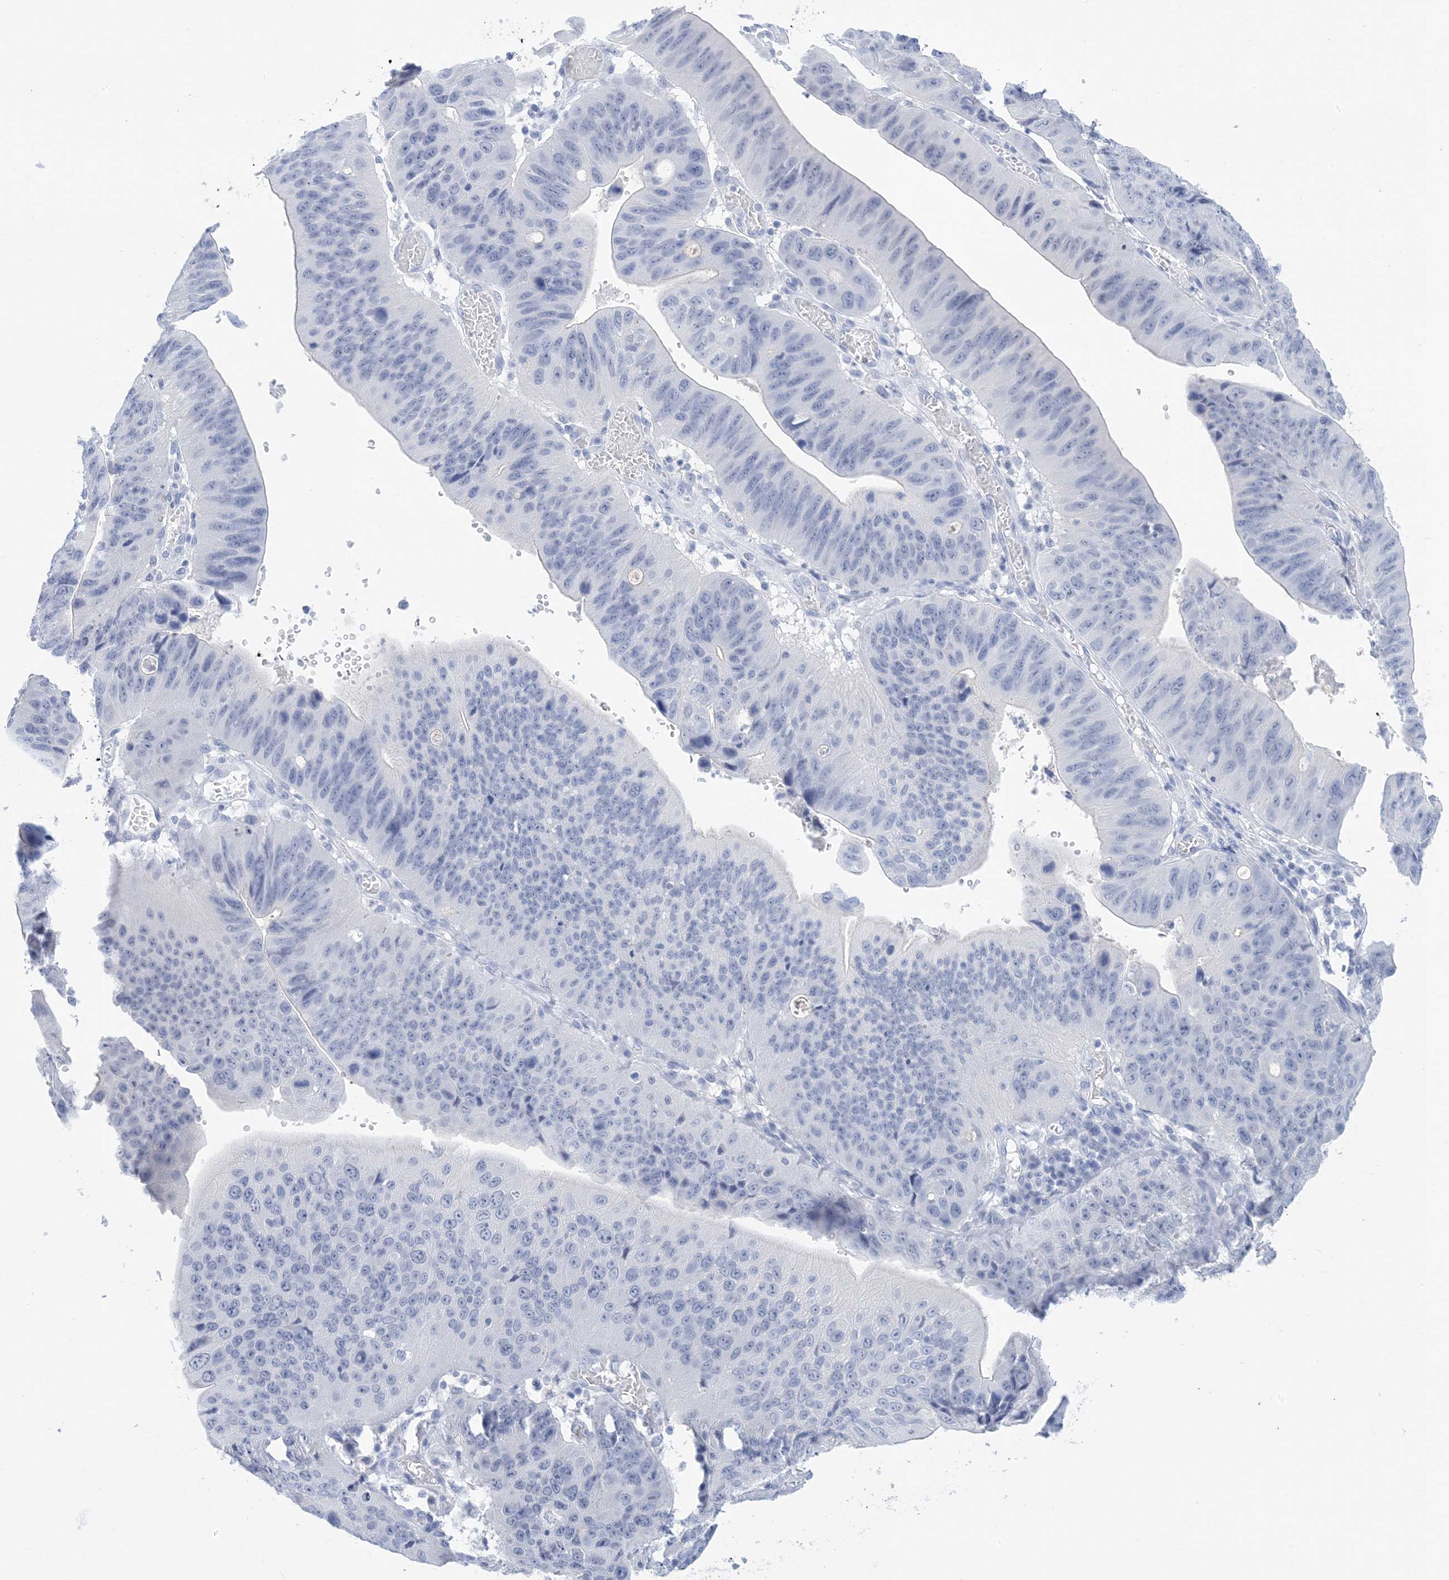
{"staining": {"intensity": "negative", "quantity": "none", "location": "none"}, "tissue": "stomach cancer", "cell_type": "Tumor cells", "image_type": "cancer", "snomed": [{"axis": "morphology", "description": "Adenocarcinoma, NOS"}, {"axis": "topography", "description": "Stomach"}], "caption": "The photomicrograph shows no staining of tumor cells in stomach cancer (adenocarcinoma).", "gene": "SH3YL1", "patient": {"sex": "male", "age": 59}}